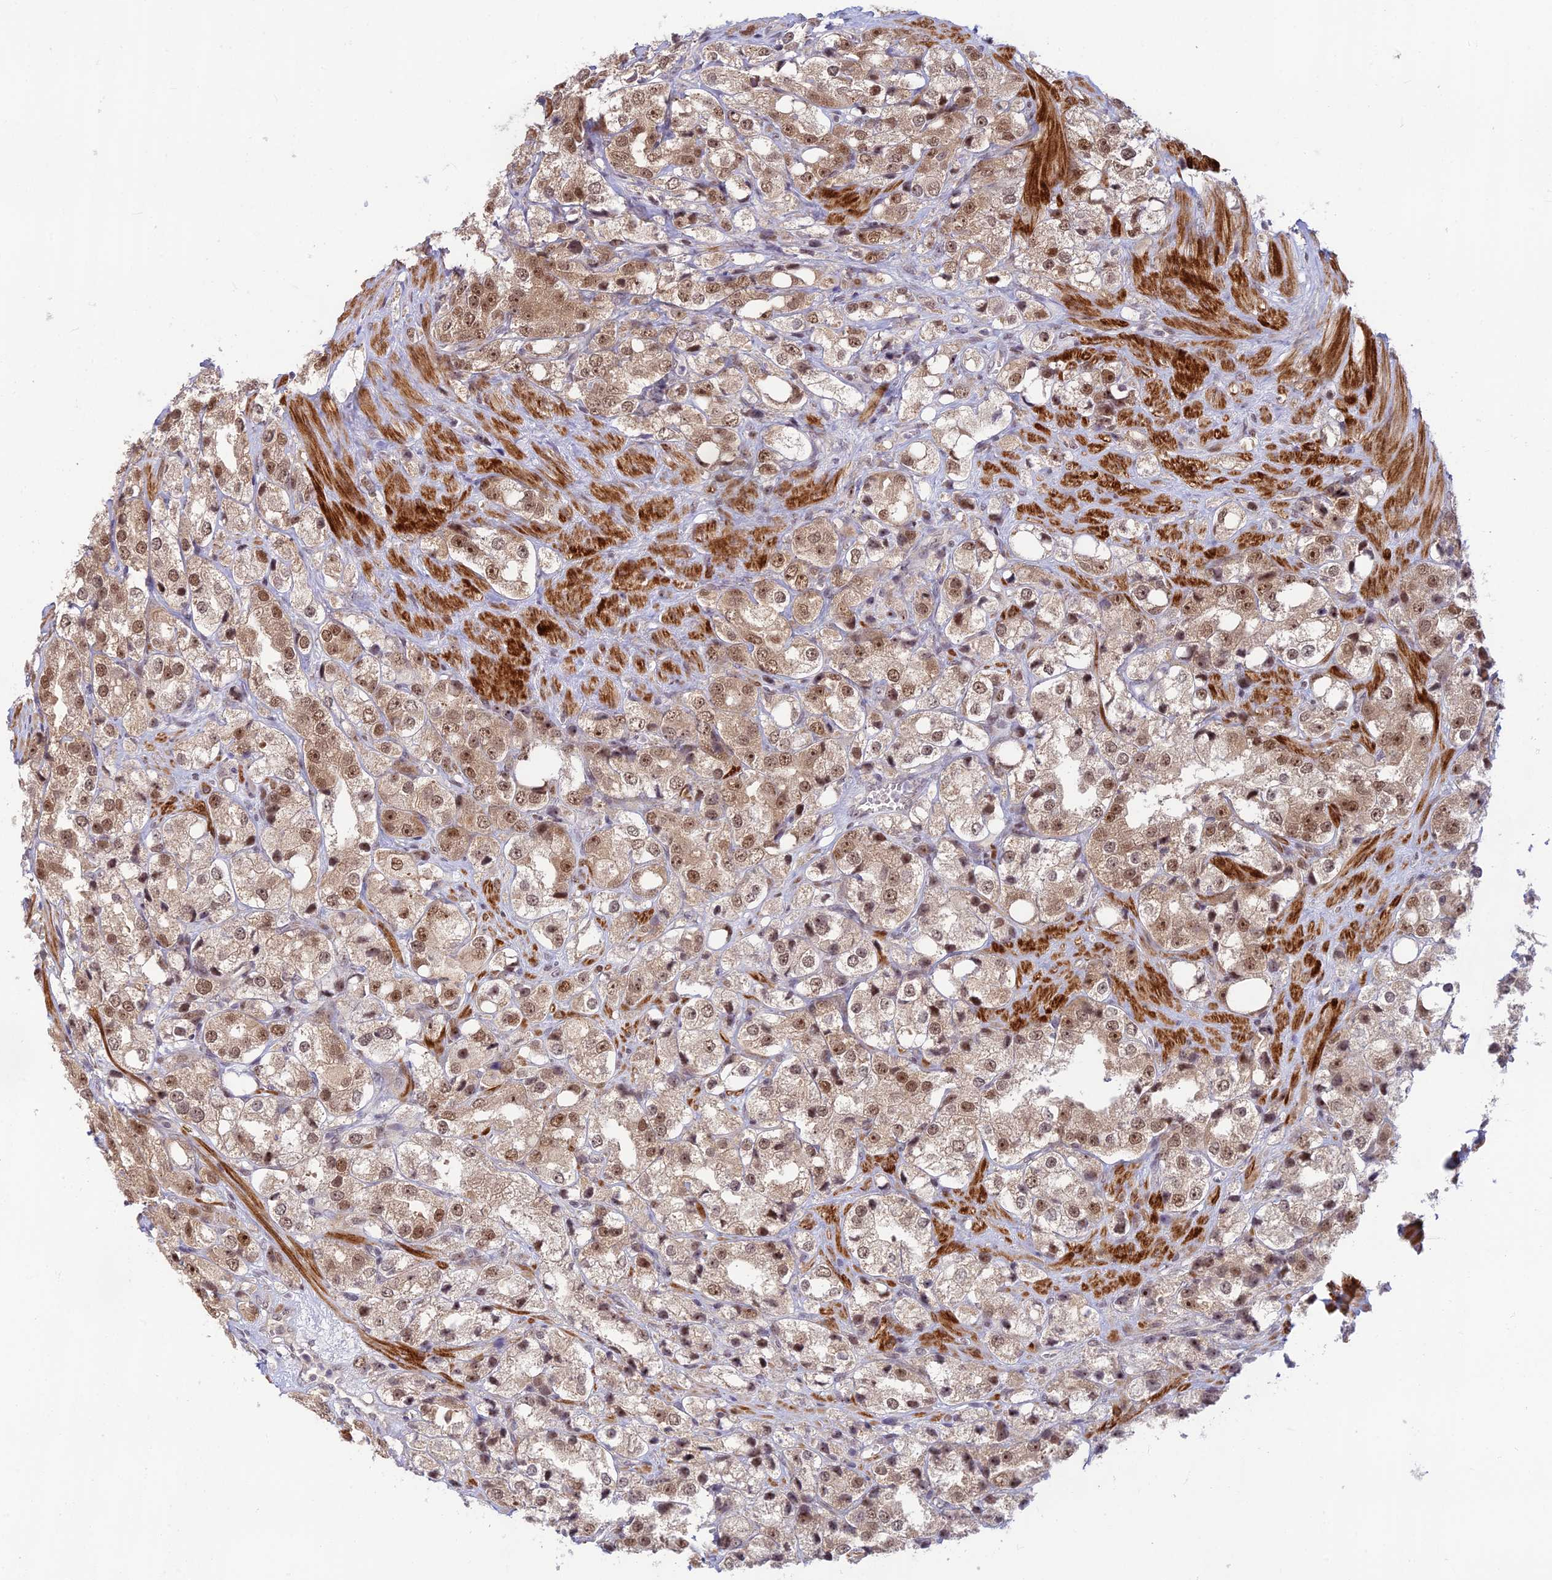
{"staining": {"intensity": "moderate", "quantity": ">75%", "location": "nuclear"}, "tissue": "prostate cancer", "cell_type": "Tumor cells", "image_type": "cancer", "snomed": [{"axis": "morphology", "description": "Adenocarcinoma, NOS"}, {"axis": "topography", "description": "Prostate"}], "caption": "Prostate cancer (adenocarcinoma) stained for a protein demonstrates moderate nuclear positivity in tumor cells. (Stains: DAB (3,3'-diaminobenzidine) in brown, nuclei in blue, Microscopy: brightfield microscopy at high magnification).", "gene": "ASPDH", "patient": {"sex": "male", "age": 79}}